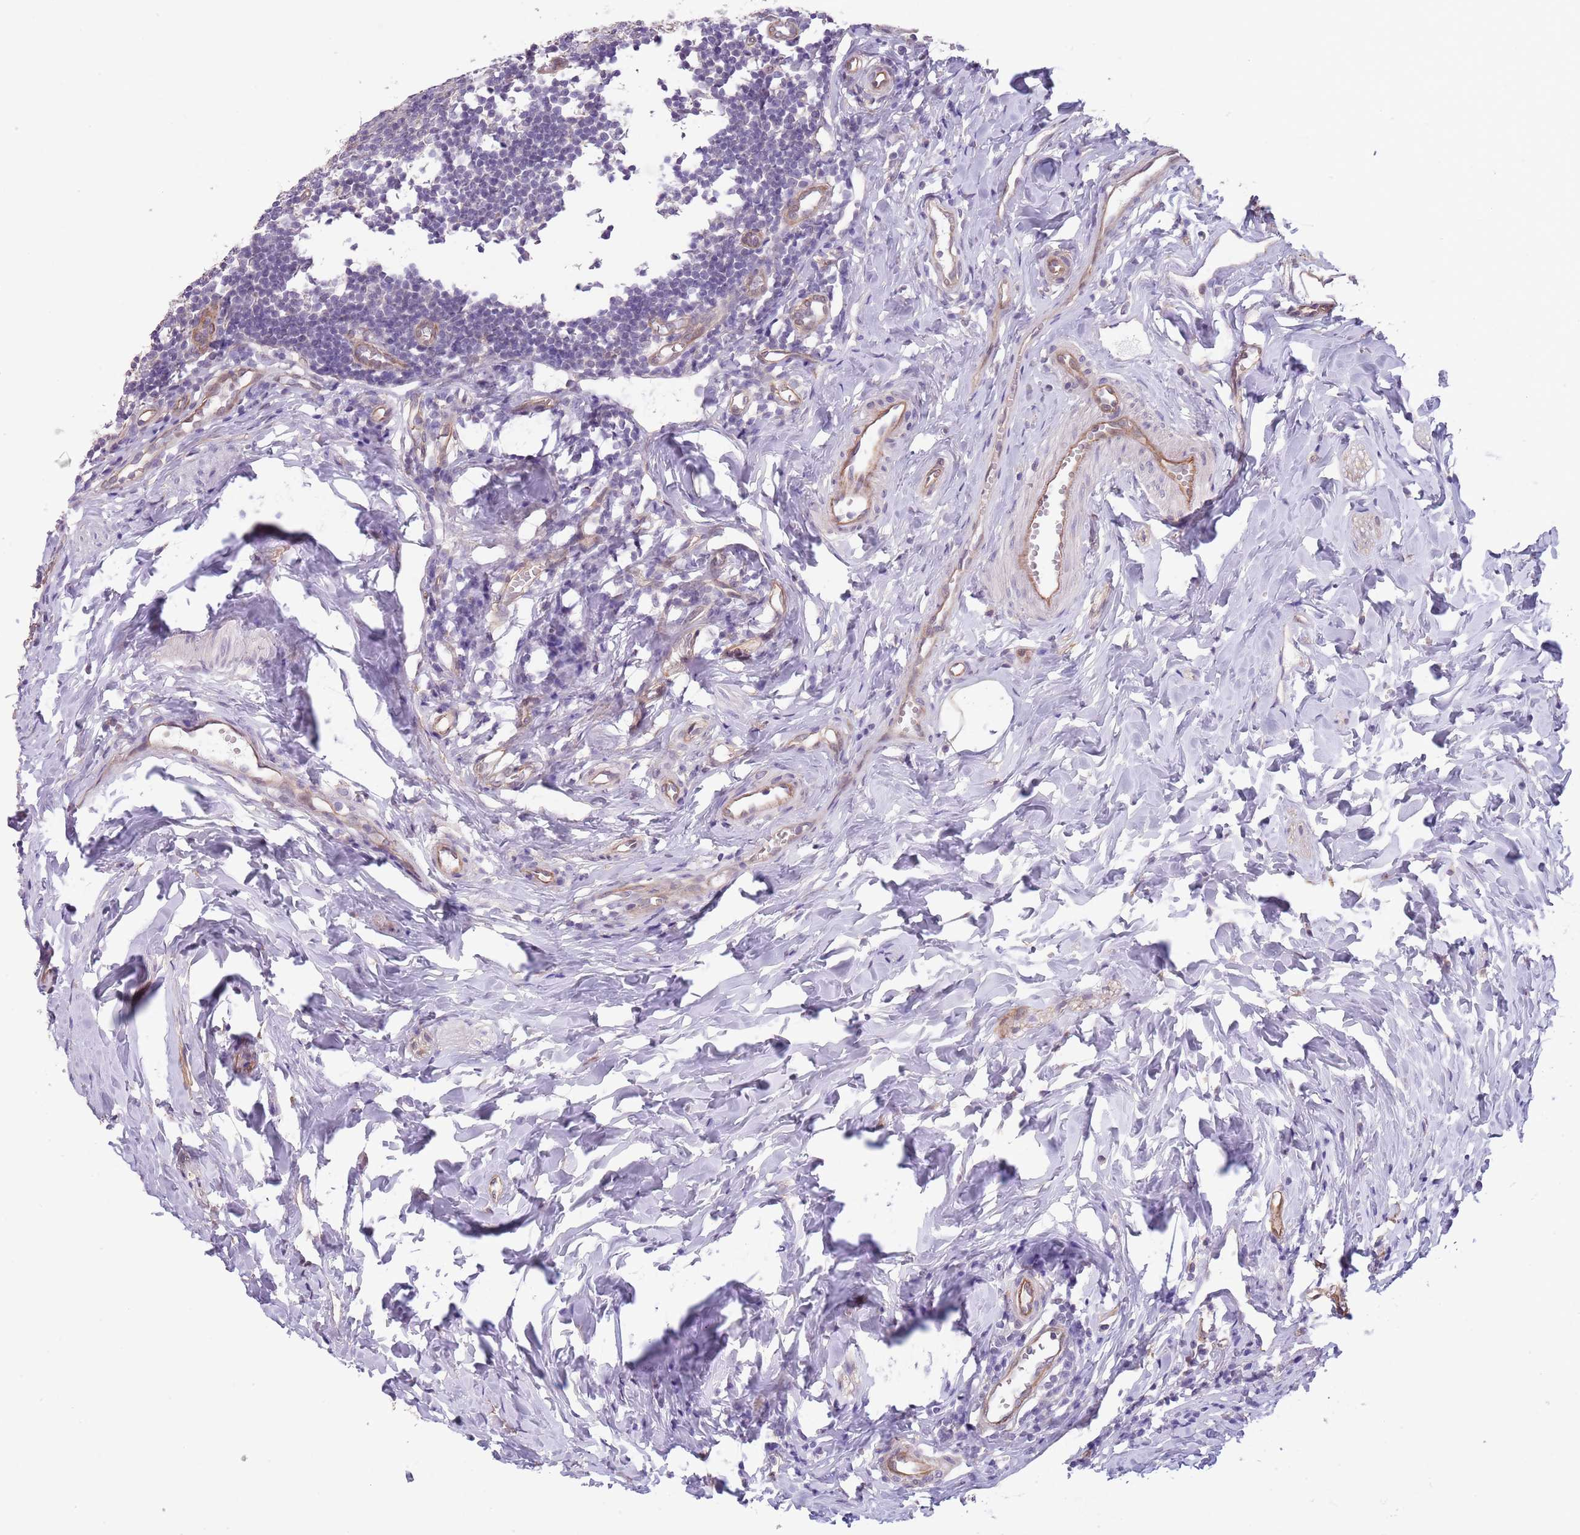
{"staining": {"intensity": "moderate", "quantity": "<25%", "location": "cytoplasmic/membranous"}, "tissue": "appendix", "cell_type": "Glandular cells", "image_type": "normal", "snomed": [{"axis": "morphology", "description": "Normal tissue, NOS"}, {"axis": "topography", "description": "Appendix"}], "caption": "Moderate cytoplasmic/membranous protein staining is present in approximately <25% of glandular cells in appendix.", "gene": "CREBZF", "patient": {"sex": "male", "age": 14}}